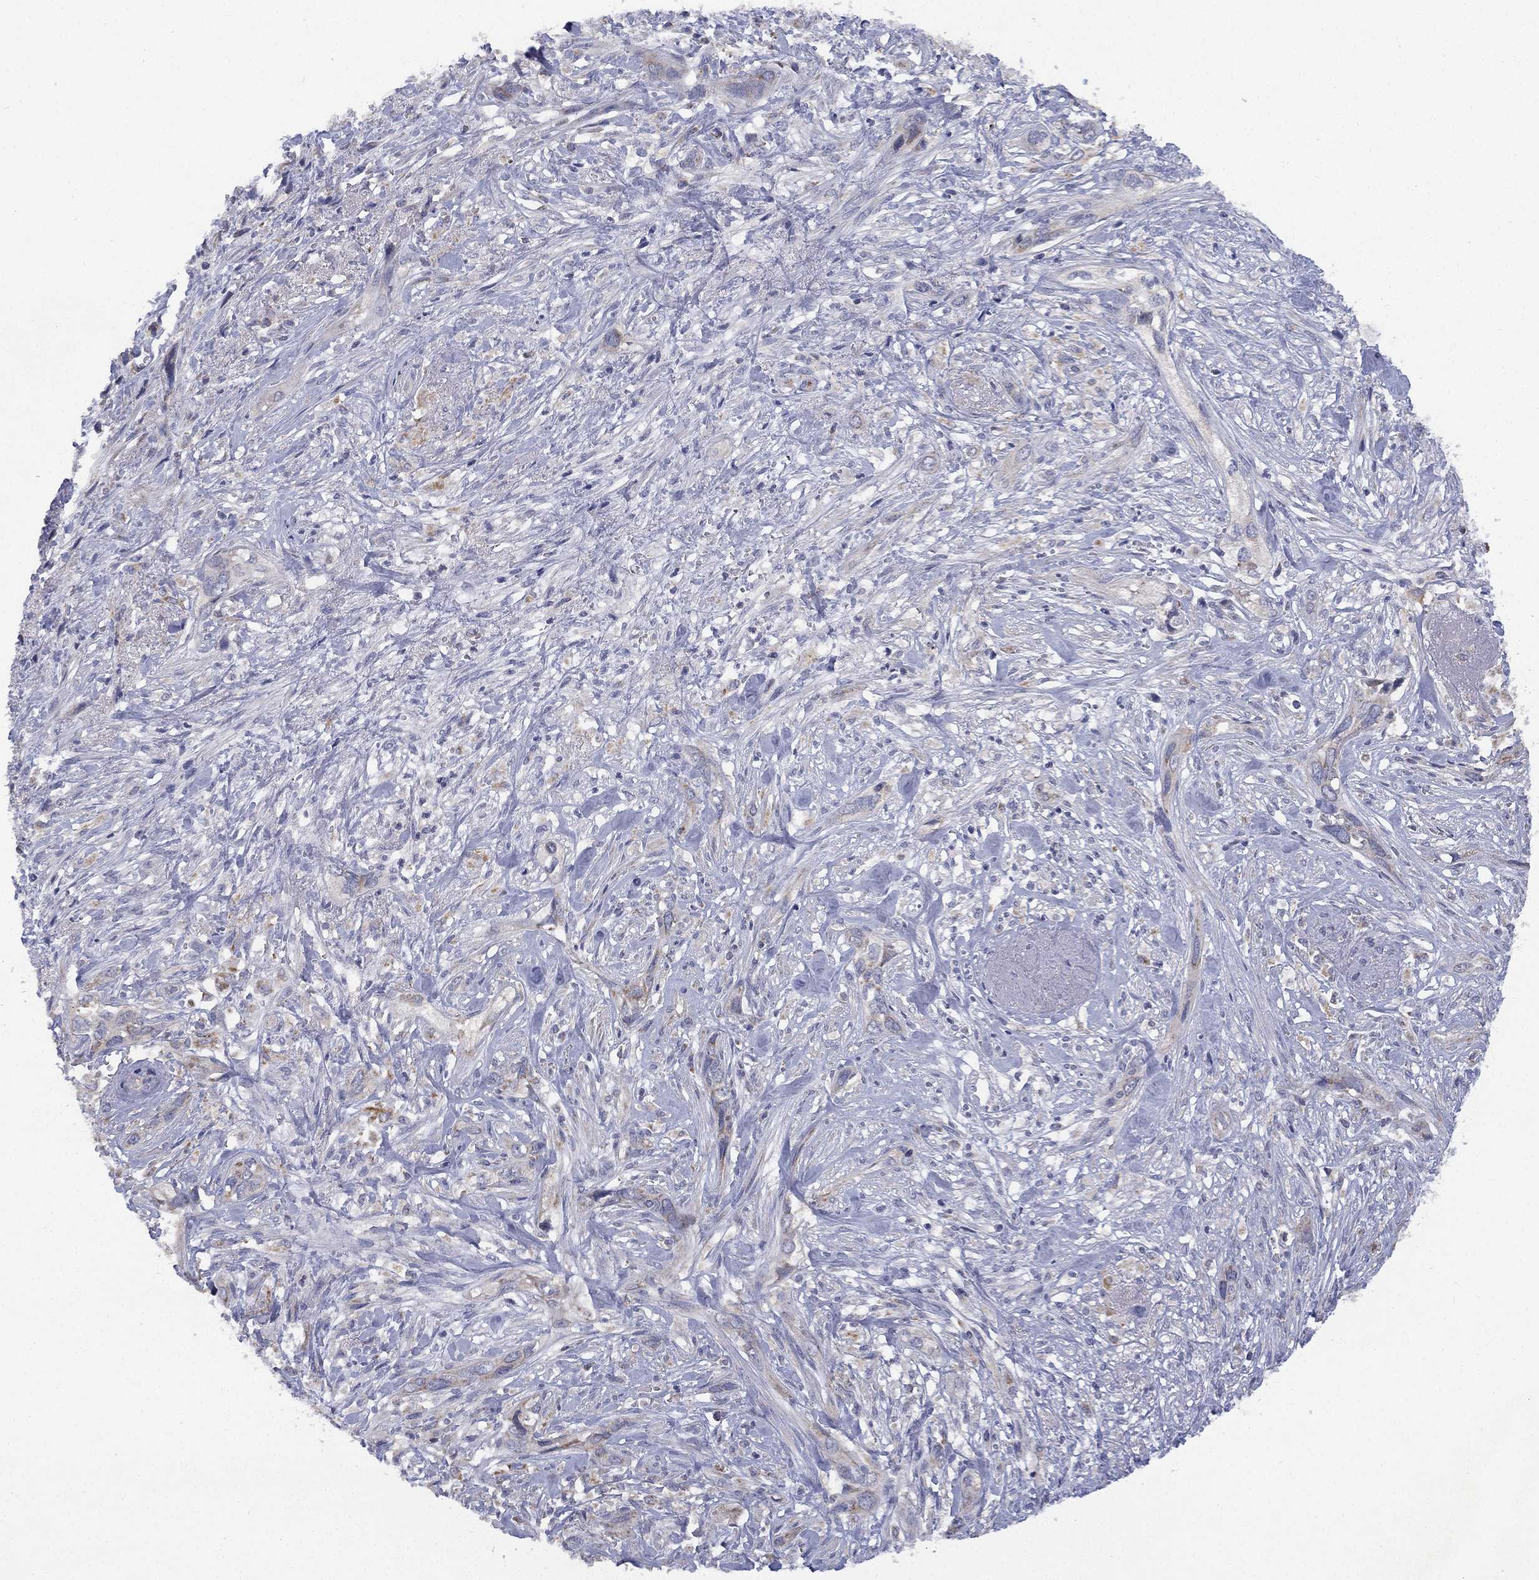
{"staining": {"intensity": "negative", "quantity": "none", "location": "none"}, "tissue": "cervical cancer", "cell_type": "Tumor cells", "image_type": "cancer", "snomed": [{"axis": "morphology", "description": "Squamous cell carcinoma, NOS"}, {"axis": "topography", "description": "Cervix"}], "caption": "A high-resolution histopathology image shows immunohistochemistry staining of cervical cancer, which demonstrates no significant staining in tumor cells. Brightfield microscopy of immunohistochemistry (IHC) stained with DAB (3,3'-diaminobenzidine) (brown) and hematoxylin (blue), captured at high magnification.", "gene": "PPP2R5A", "patient": {"sex": "female", "age": 57}}